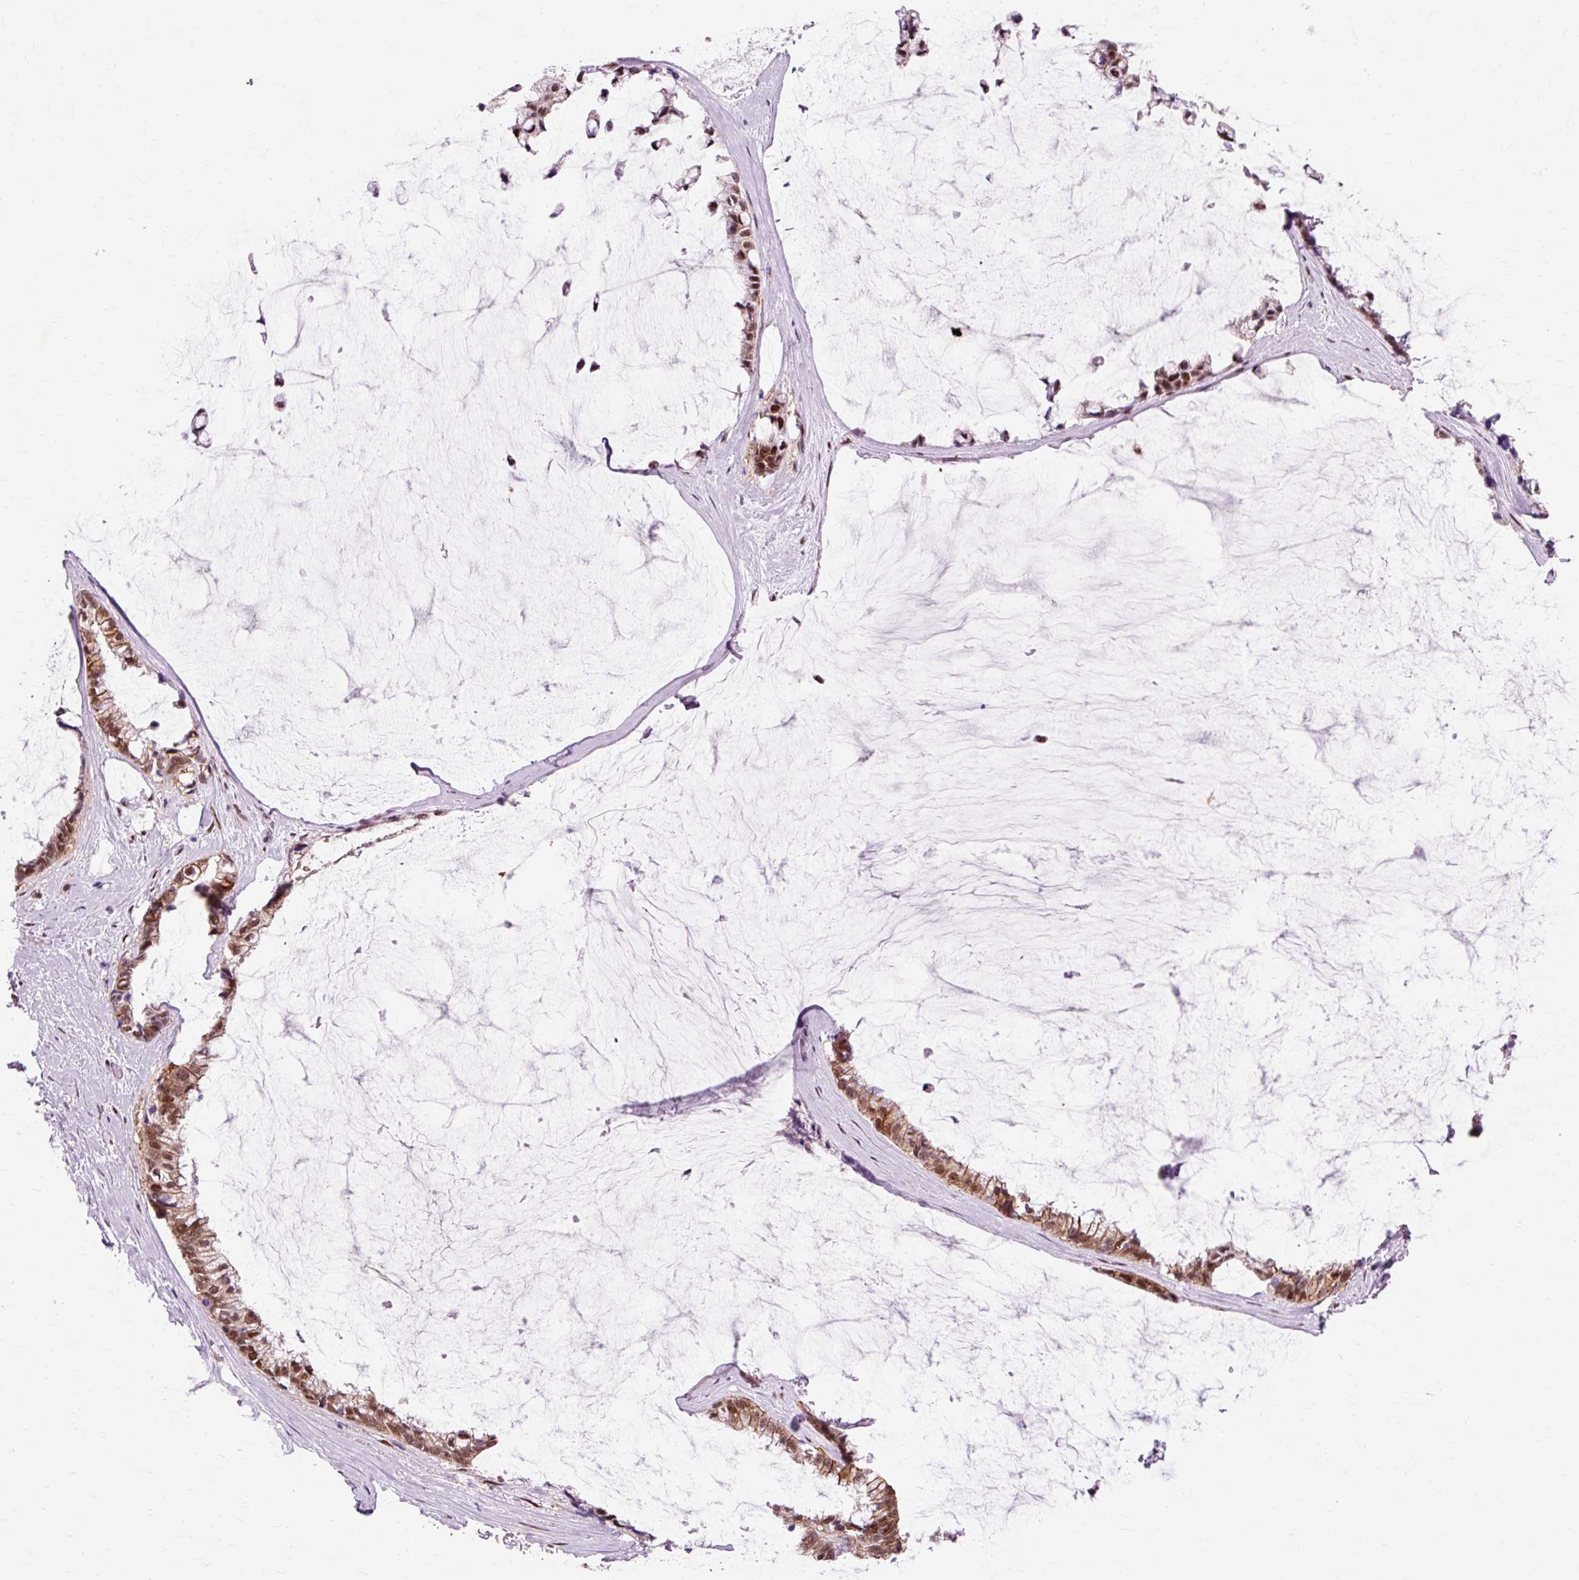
{"staining": {"intensity": "moderate", "quantity": ">75%", "location": "cytoplasmic/membranous,nuclear"}, "tissue": "ovarian cancer", "cell_type": "Tumor cells", "image_type": "cancer", "snomed": [{"axis": "morphology", "description": "Cystadenocarcinoma, mucinous, NOS"}, {"axis": "topography", "description": "Ovary"}], "caption": "A high-resolution image shows immunohistochemistry staining of ovarian cancer (mucinous cystadenocarcinoma), which shows moderate cytoplasmic/membranous and nuclear expression in about >75% of tumor cells.", "gene": "MACROD2", "patient": {"sex": "female", "age": 39}}